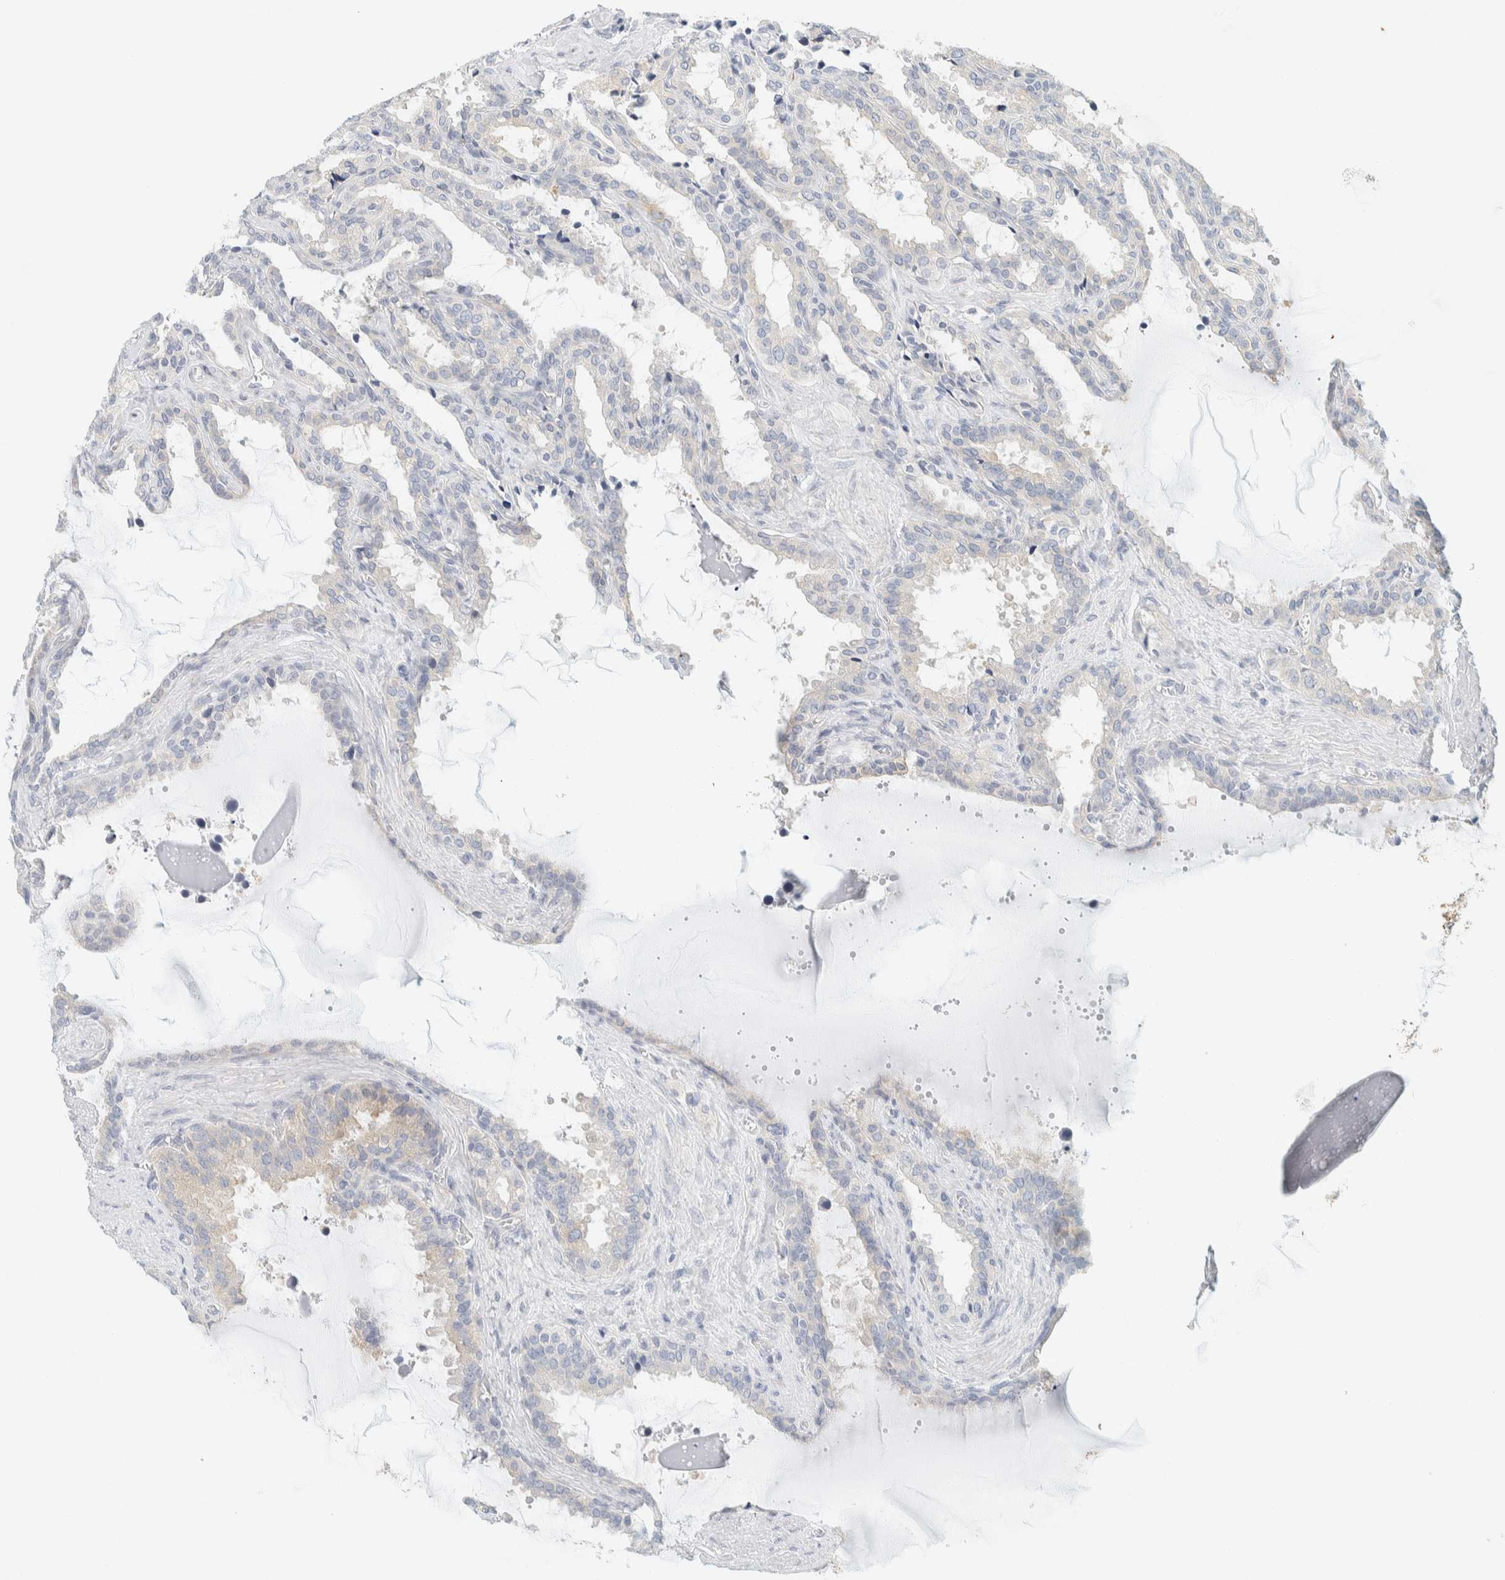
{"staining": {"intensity": "negative", "quantity": "none", "location": "none"}, "tissue": "seminal vesicle", "cell_type": "Glandular cells", "image_type": "normal", "snomed": [{"axis": "morphology", "description": "Normal tissue, NOS"}, {"axis": "topography", "description": "Seminal veicle"}], "caption": "Glandular cells show no significant protein expression in normal seminal vesicle. (DAB IHC with hematoxylin counter stain).", "gene": "AARSD1", "patient": {"sex": "male", "age": 46}}